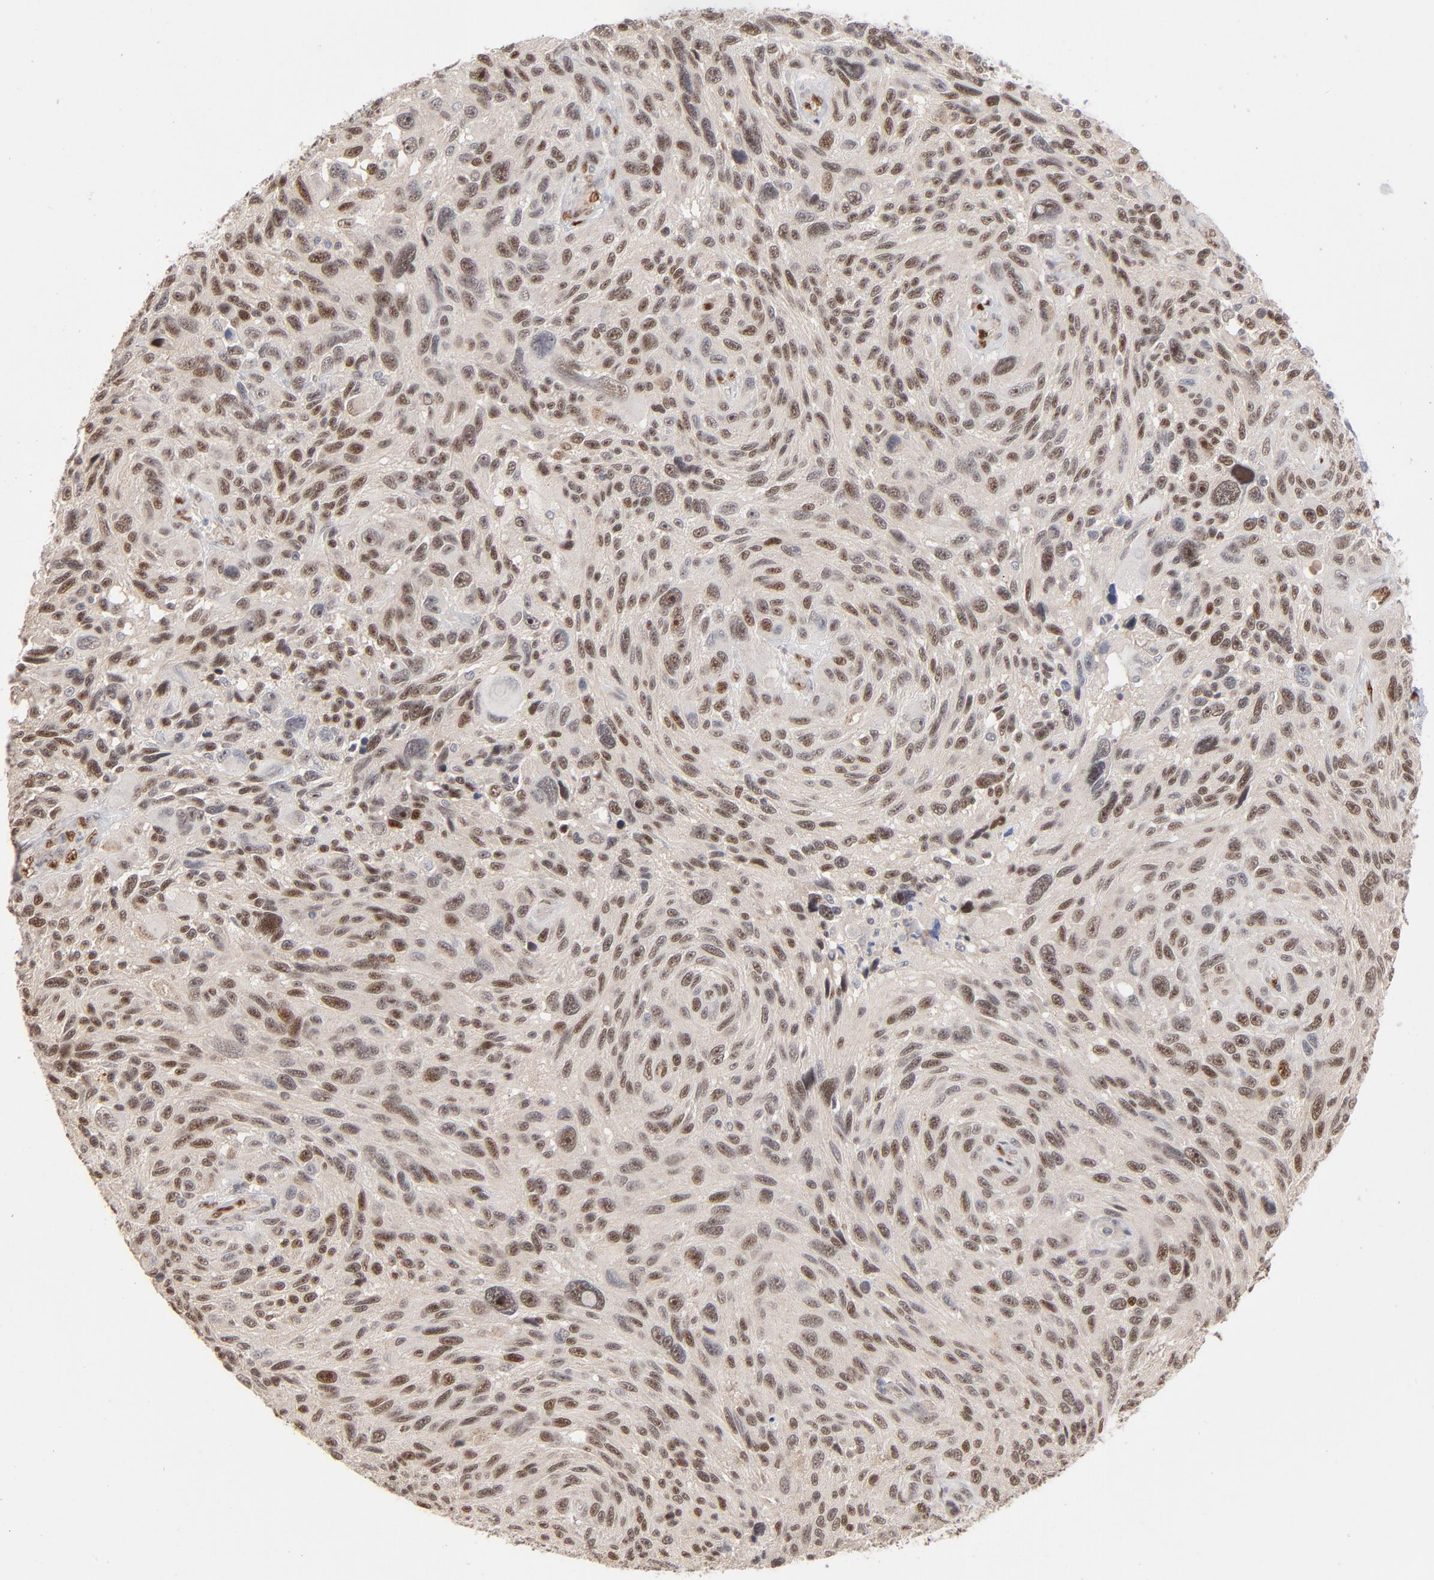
{"staining": {"intensity": "moderate", "quantity": ">75%", "location": "nuclear"}, "tissue": "melanoma", "cell_type": "Tumor cells", "image_type": "cancer", "snomed": [{"axis": "morphology", "description": "Malignant melanoma, NOS"}, {"axis": "topography", "description": "Skin"}], "caption": "Tumor cells exhibit moderate nuclear staining in approximately >75% of cells in malignant melanoma.", "gene": "NFIB", "patient": {"sex": "male", "age": 53}}